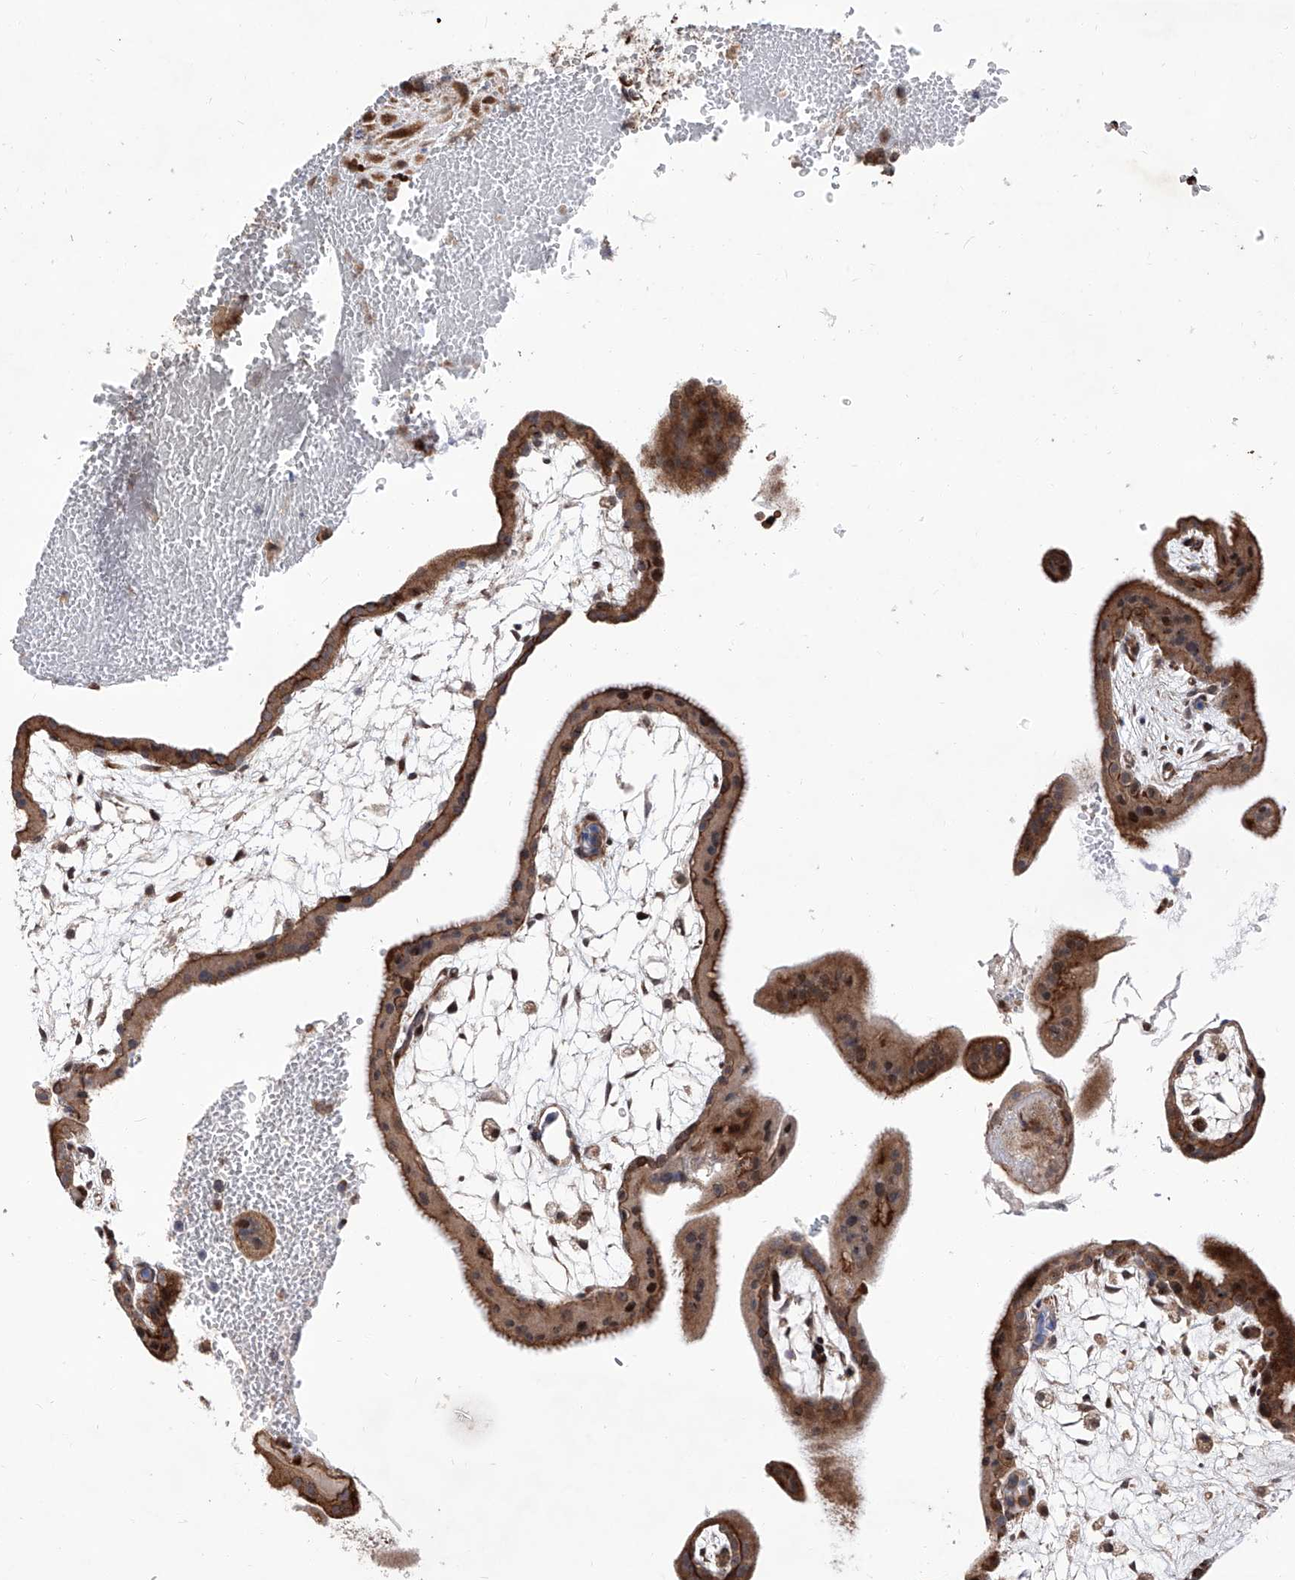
{"staining": {"intensity": "strong", "quantity": ">75%", "location": "cytoplasmic/membranous"}, "tissue": "placenta", "cell_type": "Decidual cells", "image_type": "normal", "snomed": [{"axis": "morphology", "description": "Normal tissue, NOS"}, {"axis": "topography", "description": "Placenta"}], "caption": "An IHC image of unremarkable tissue is shown. Protein staining in brown labels strong cytoplasmic/membranous positivity in placenta within decidual cells. (DAB IHC with brightfield microscopy, high magnification).", "gene": "FARP2", "patient": {"sex": "female", "age": 35}}